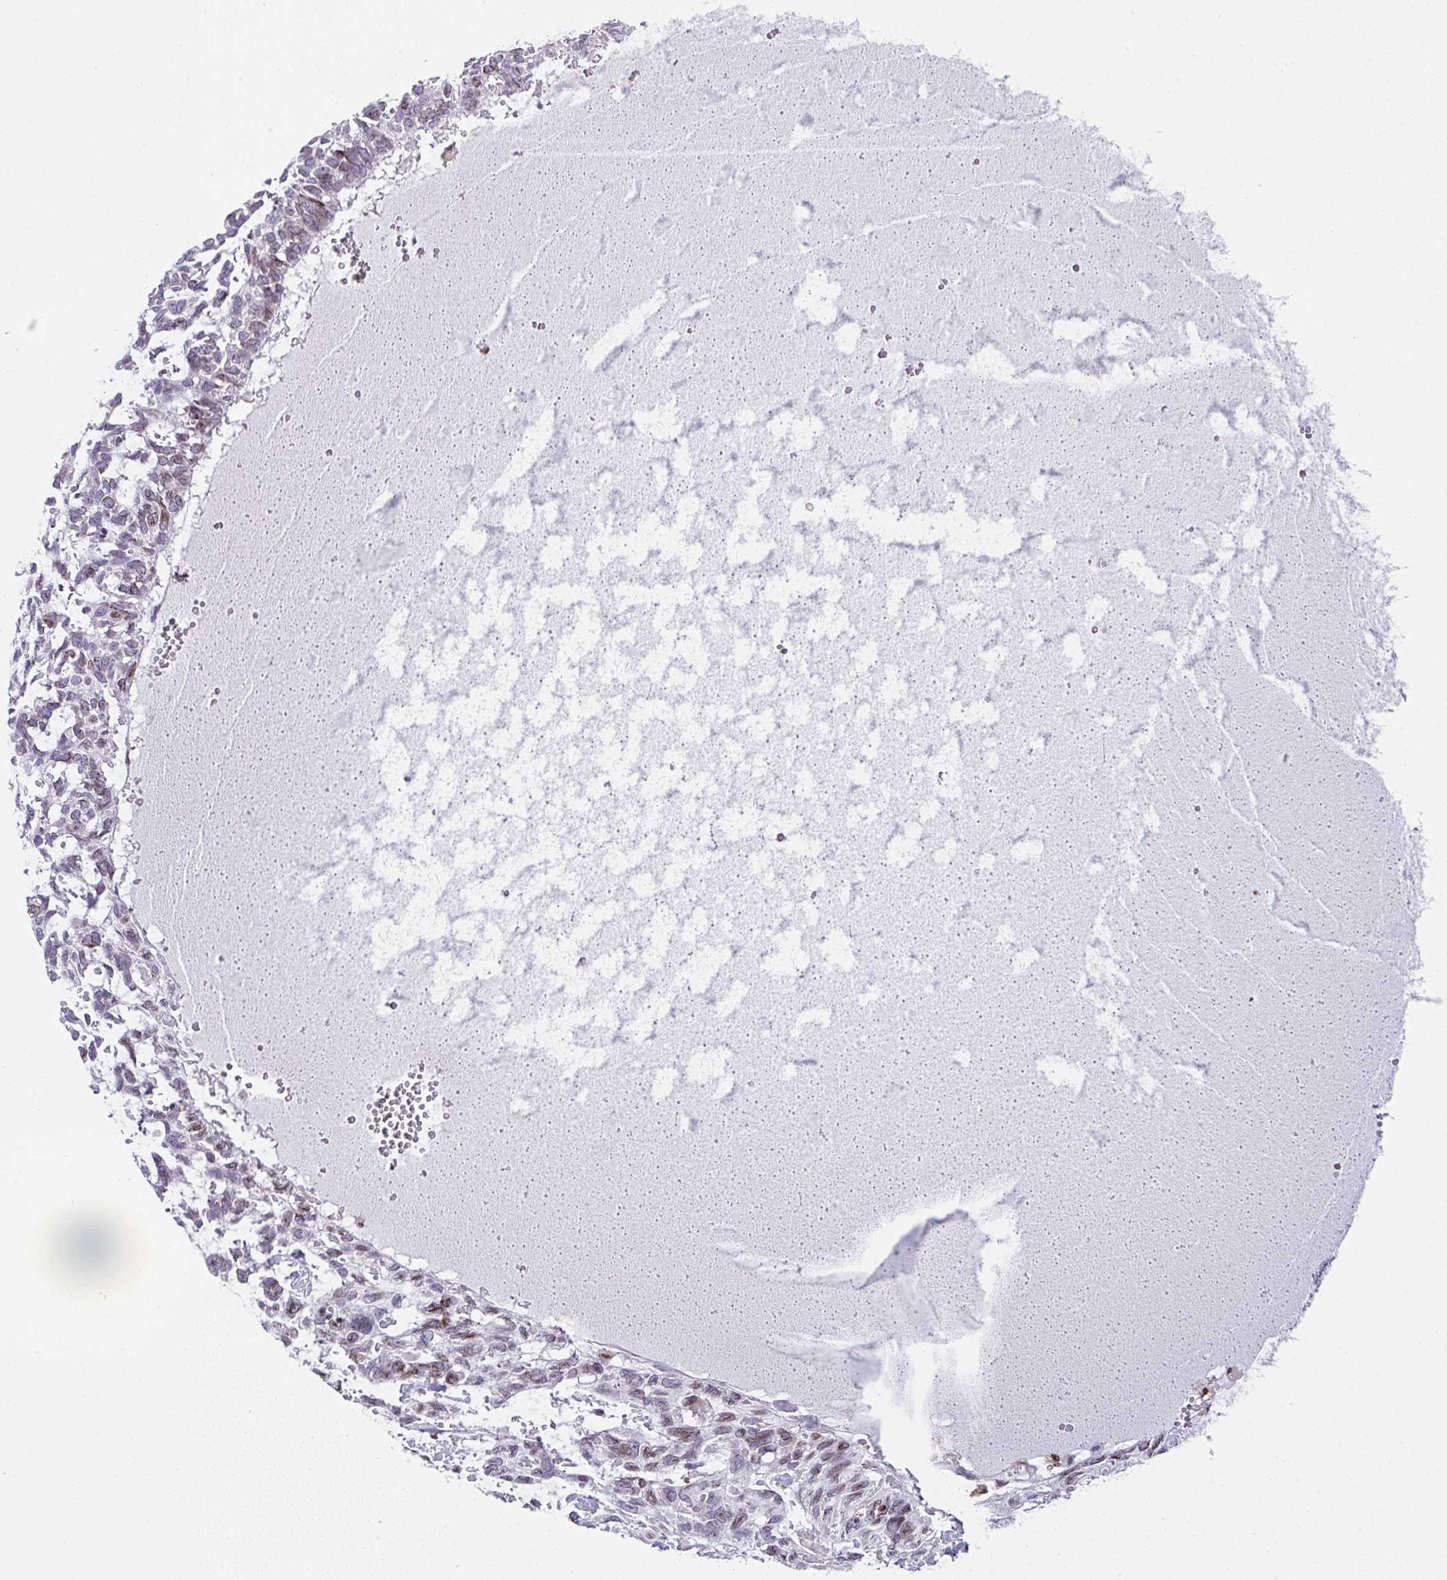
{"staining": {"intensity": "weak", "quantity": "<25%", "location": "nuclear"}, "tissue": "skin cancer", "cell_type": "Tumor cells", "image_type": "cancer", "snomed": [{"axis": "morphology", "description": "Basal cell carcinoma"}, {"axis": "topography", "description": "Skin"}], "caption": "An image of skin cancer (basal cell carcinoma) stained for a protein shows no brown staining in tumor cells.", "gene": "PLK1", "patient": {"sex": "male", "age": 88}}